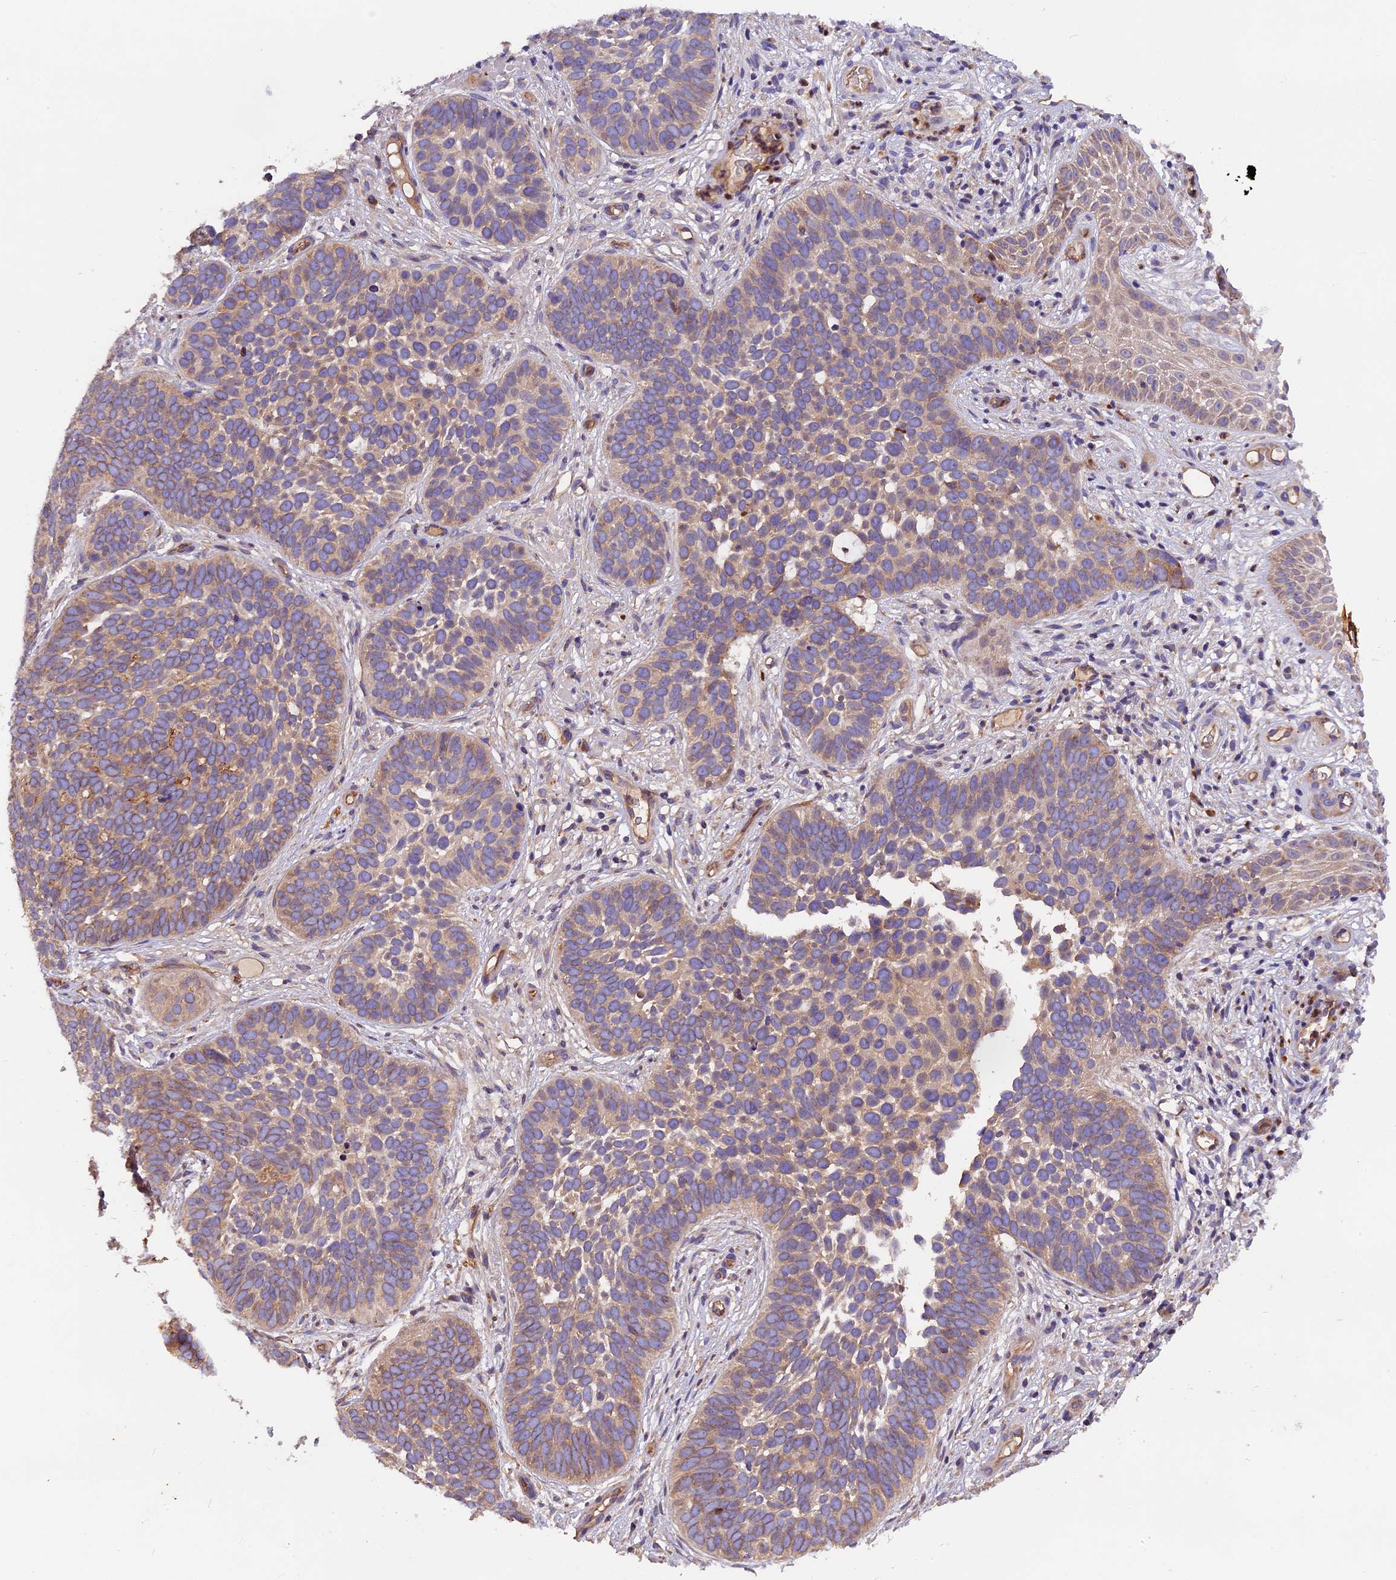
{"staining": {"intensity": "weak", "quantity": "25%-75%", "location": "cytoplasmic/membranous"}, "tissue": "skin cancer", "cell_type": "Tumor cells", "image_type": "cancer", "snomed": [{"axis": "morphology", "description": "Basal cell carcinoma"}, {"axis": "topography", "description": "Skin"}], "caption": "Immunohistochemical staining of skin cancer (basal cell carcinoma) reveals weak cytoplasmic/membranous protein staining in about 25%-75% of tumor cells.", "gene": "ERMARD", "patient": {"sex": "male", "age": 89}}